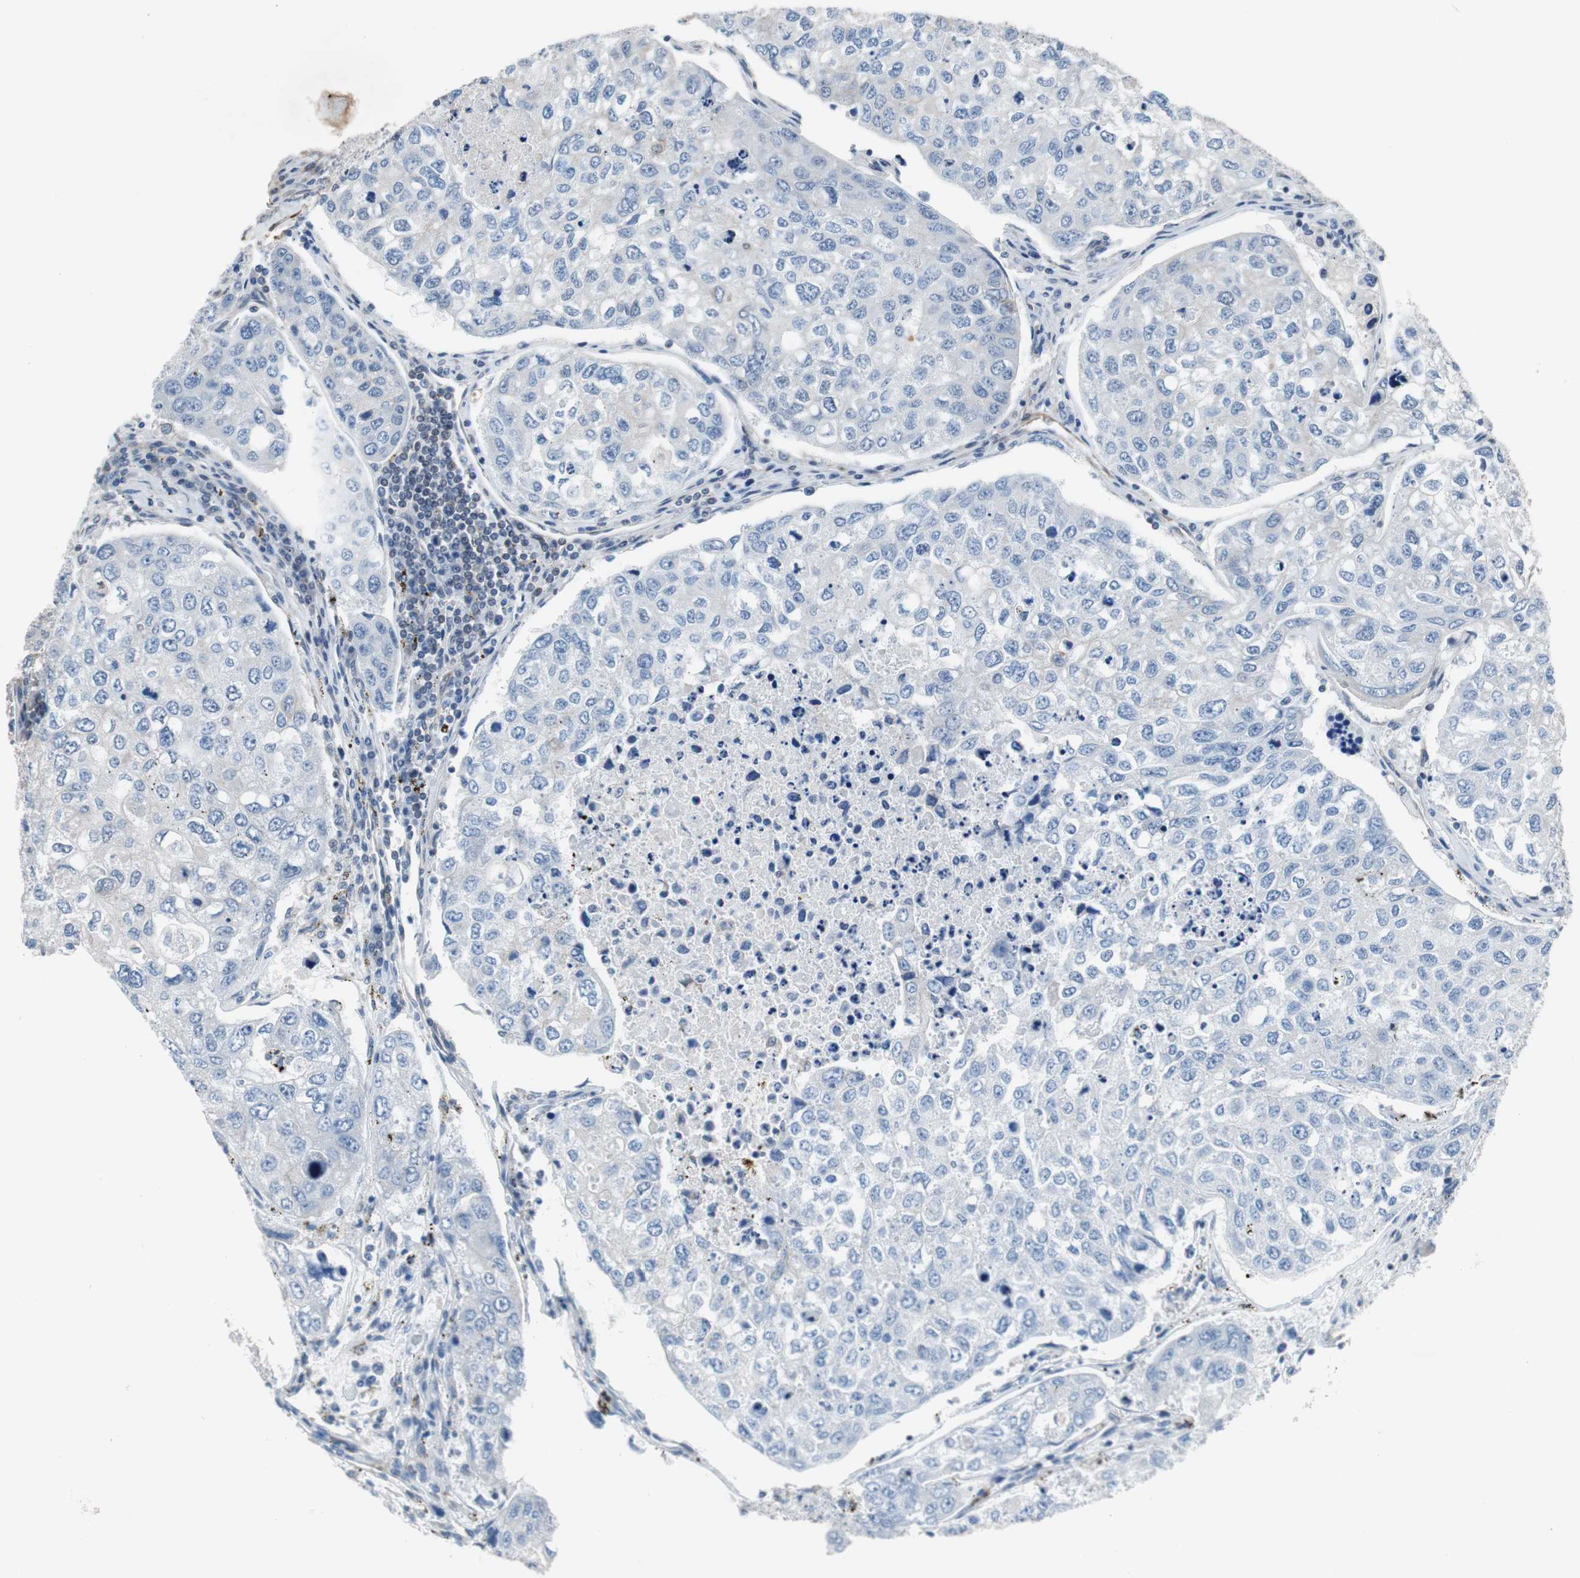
{"staining": {"intensity": "negative", "quantity": "none", "location": "none"}, "tissue": "urothelial cancer", "cell_type": "Tumor cells", "image_type": "cancer", "snomed": [{"axis": "morphology", "description": "Urothelial carcinoma, High grade"}, {"axis": "topography", "description": "Lymph node"}, {"axis": "topography", "description": "Urinary bladder"}], "caption": "There is no significant positivity in tumor cells of urothelial carcinoma (high-grade).", "gene": "KIF3B", "patient": {"sex": "male", "age": 51}}